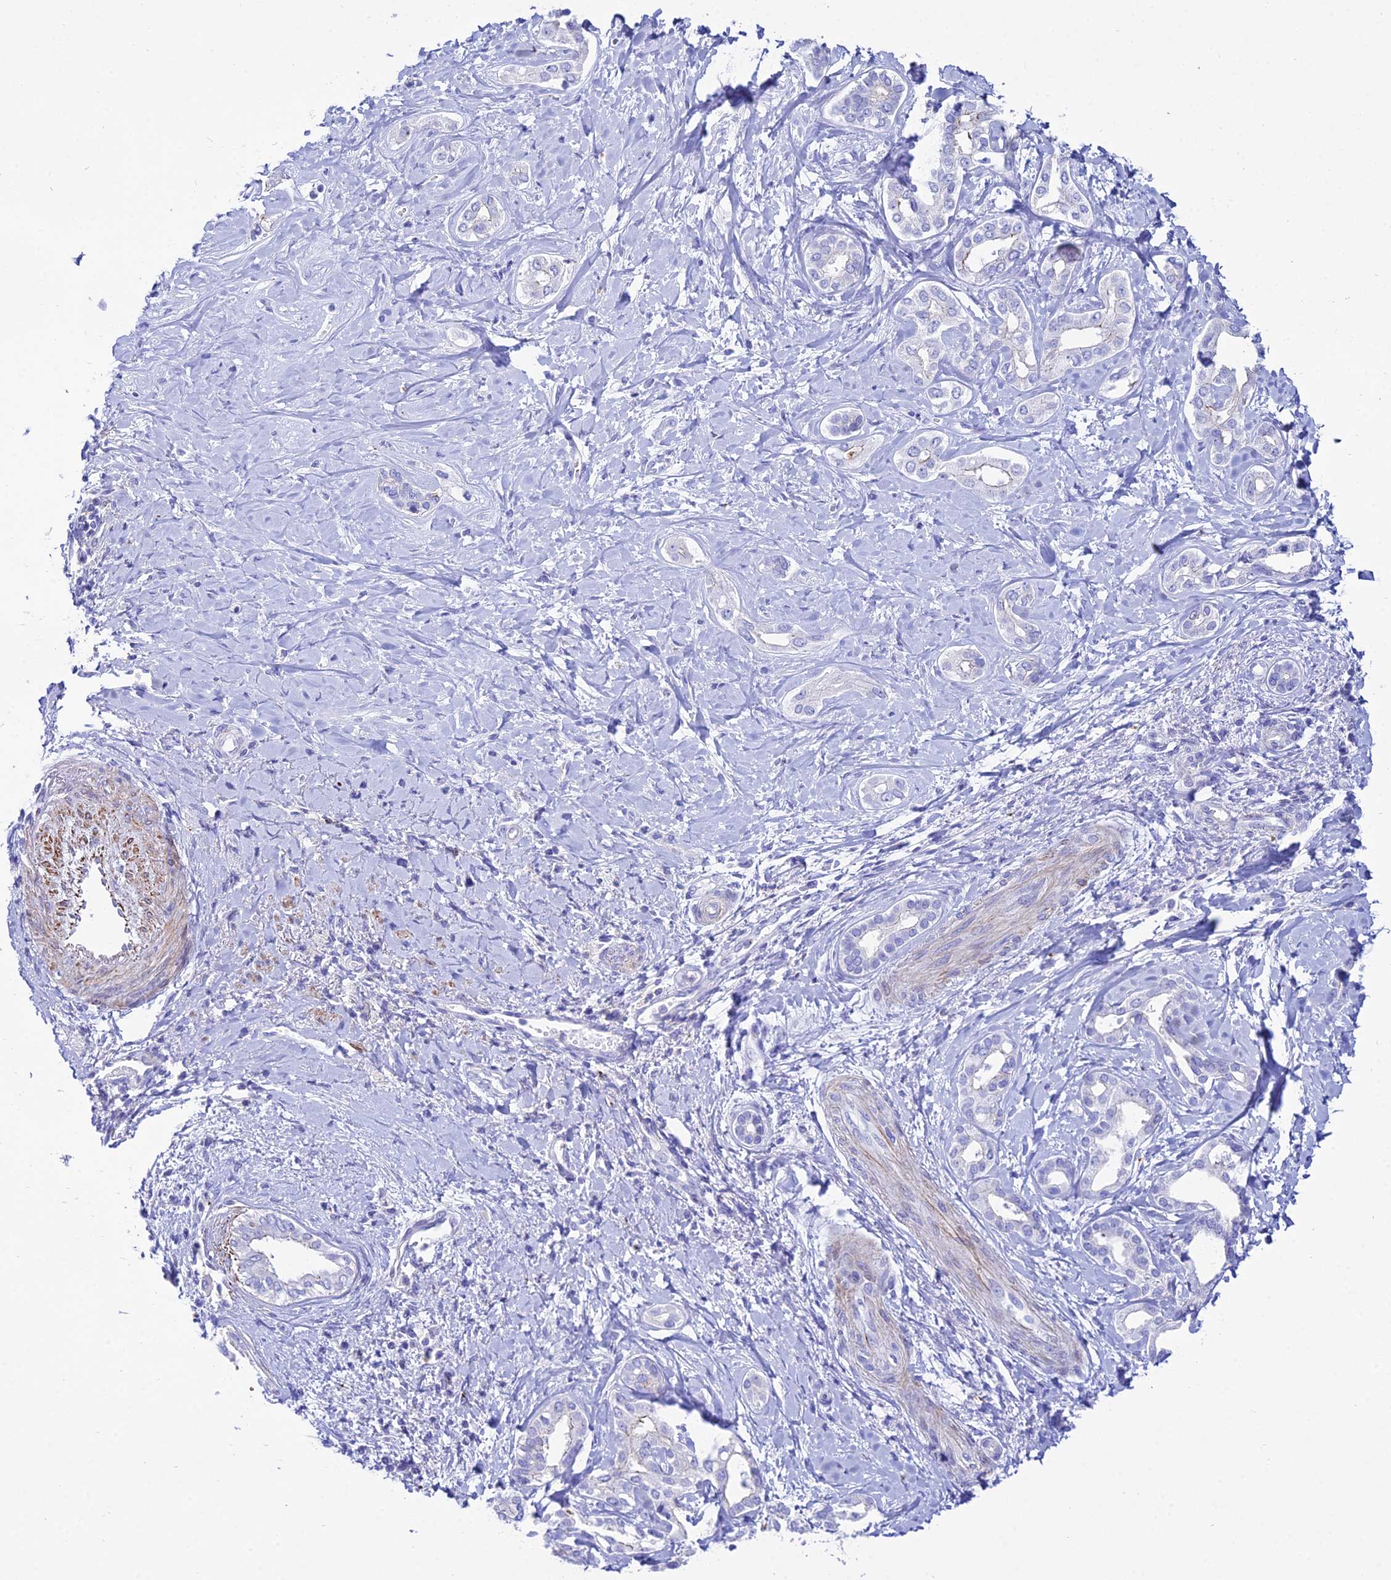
{"staining": {"intensity": "negative", "quantity": "none", "location": "none"}, "tissue": "liver cancer", "cell_type": "Tumor cells", "image_type": "cancer", "snomed": [{"axis": "morphology", "description": "Cholangiocarcinoma"}, {"axis": "topography", "description": "Liver"}], "caption": "Immunohistochemical staining of human liver cholangiocarcinoma demonstrates no significant staining in tumor cells.", "gene": "DLX1", "patient": {"sex": "female", "age": 77}}